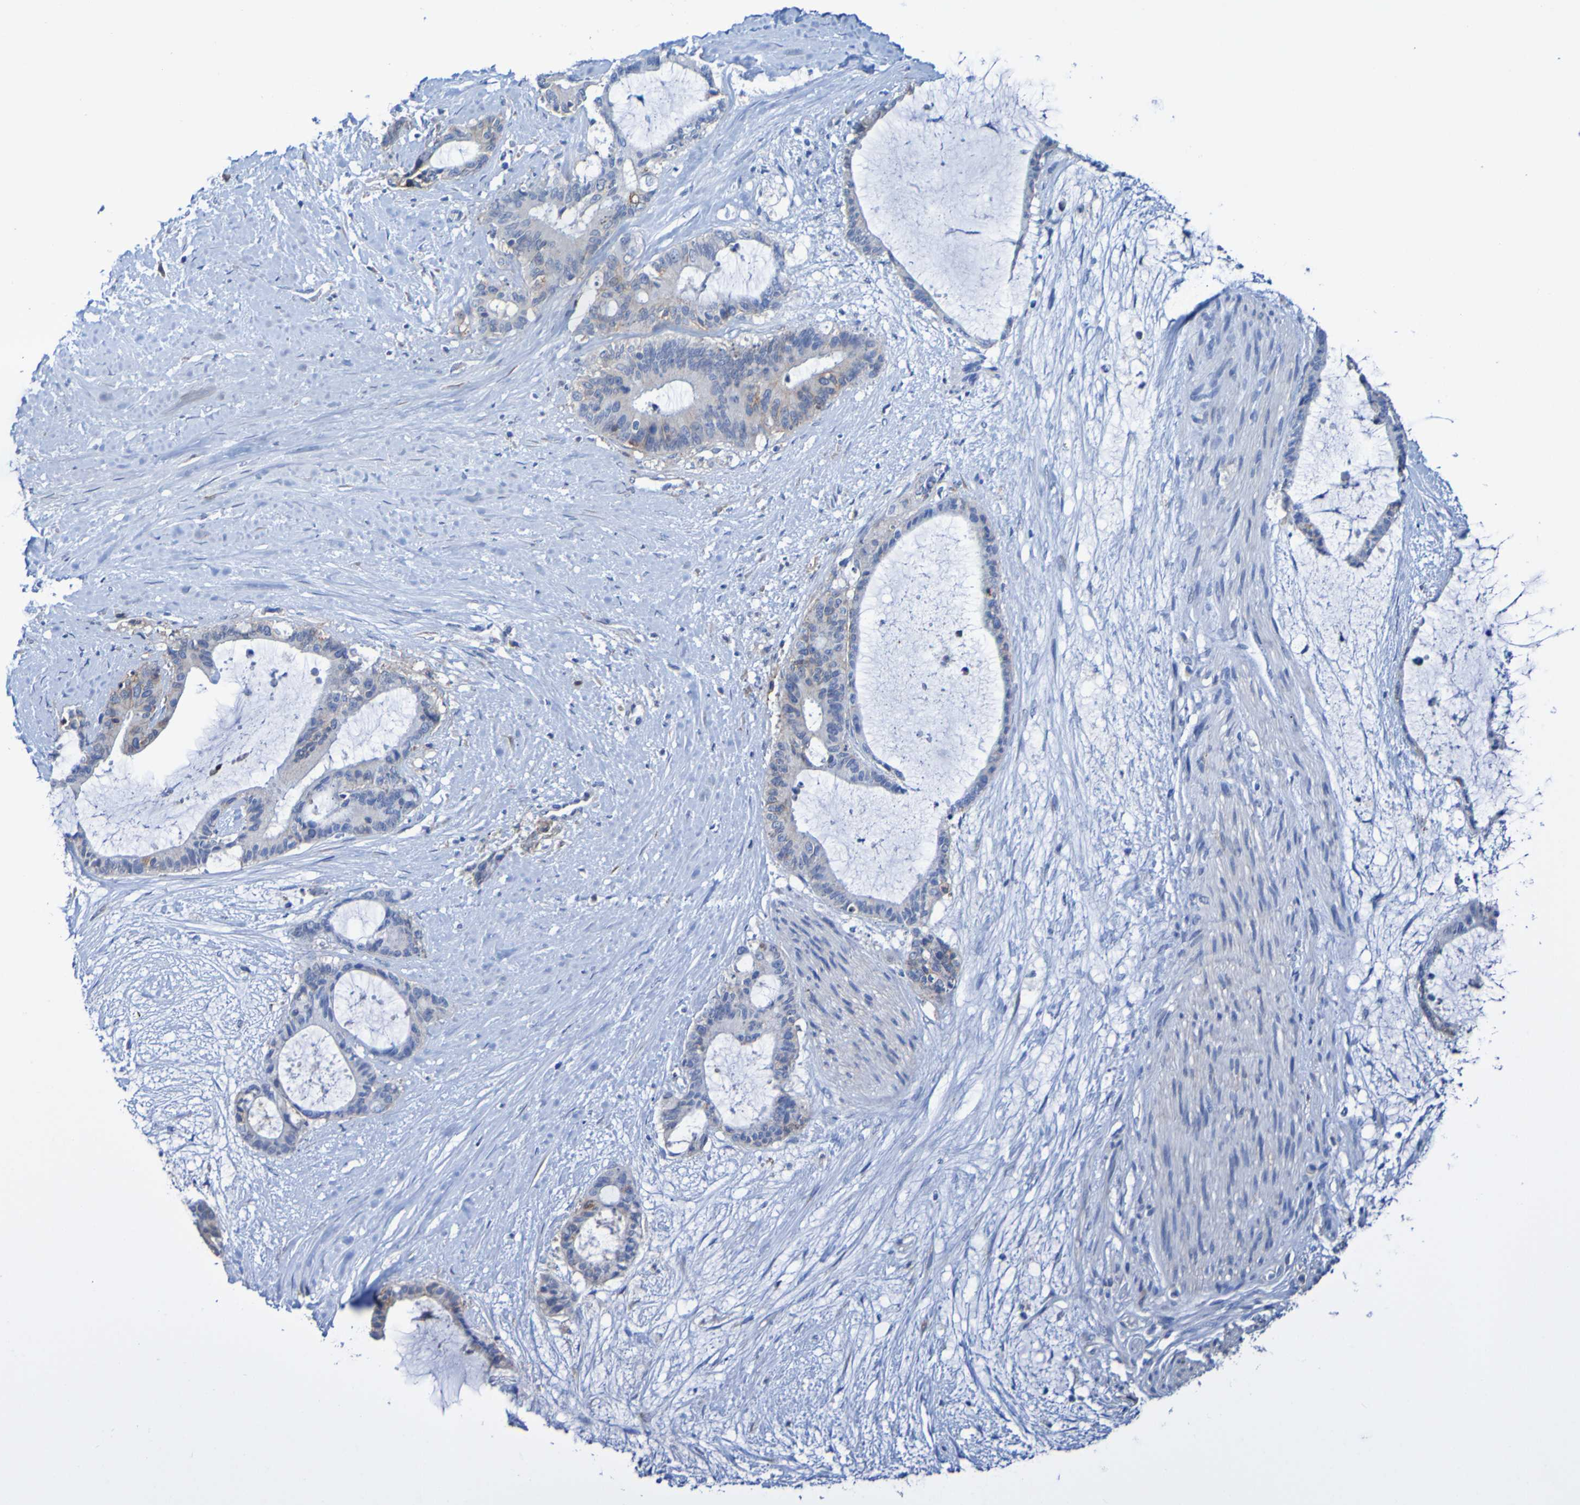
{"staining": {"intensity": "moderate", "quantity": "<25%", "location": "cytoplasmic/membranous"}, "tissue": "liver cancer", "cell_type": "Tumor cells", "image_type": "cancer", "snomed": [{"axis": "morphology", "description": "Cholangiocarcinoma"}, {"axis": "topography", "description": "Liver"}], "caption": "Brown immunohistochemical staining in human liver cholangiocarcinoma shows moderate cytoplasmic/membranous staining in approximately <25% of tumor cells.", "gene": "SLC3A2", "patient": {"sex": "female", "age": 73}}